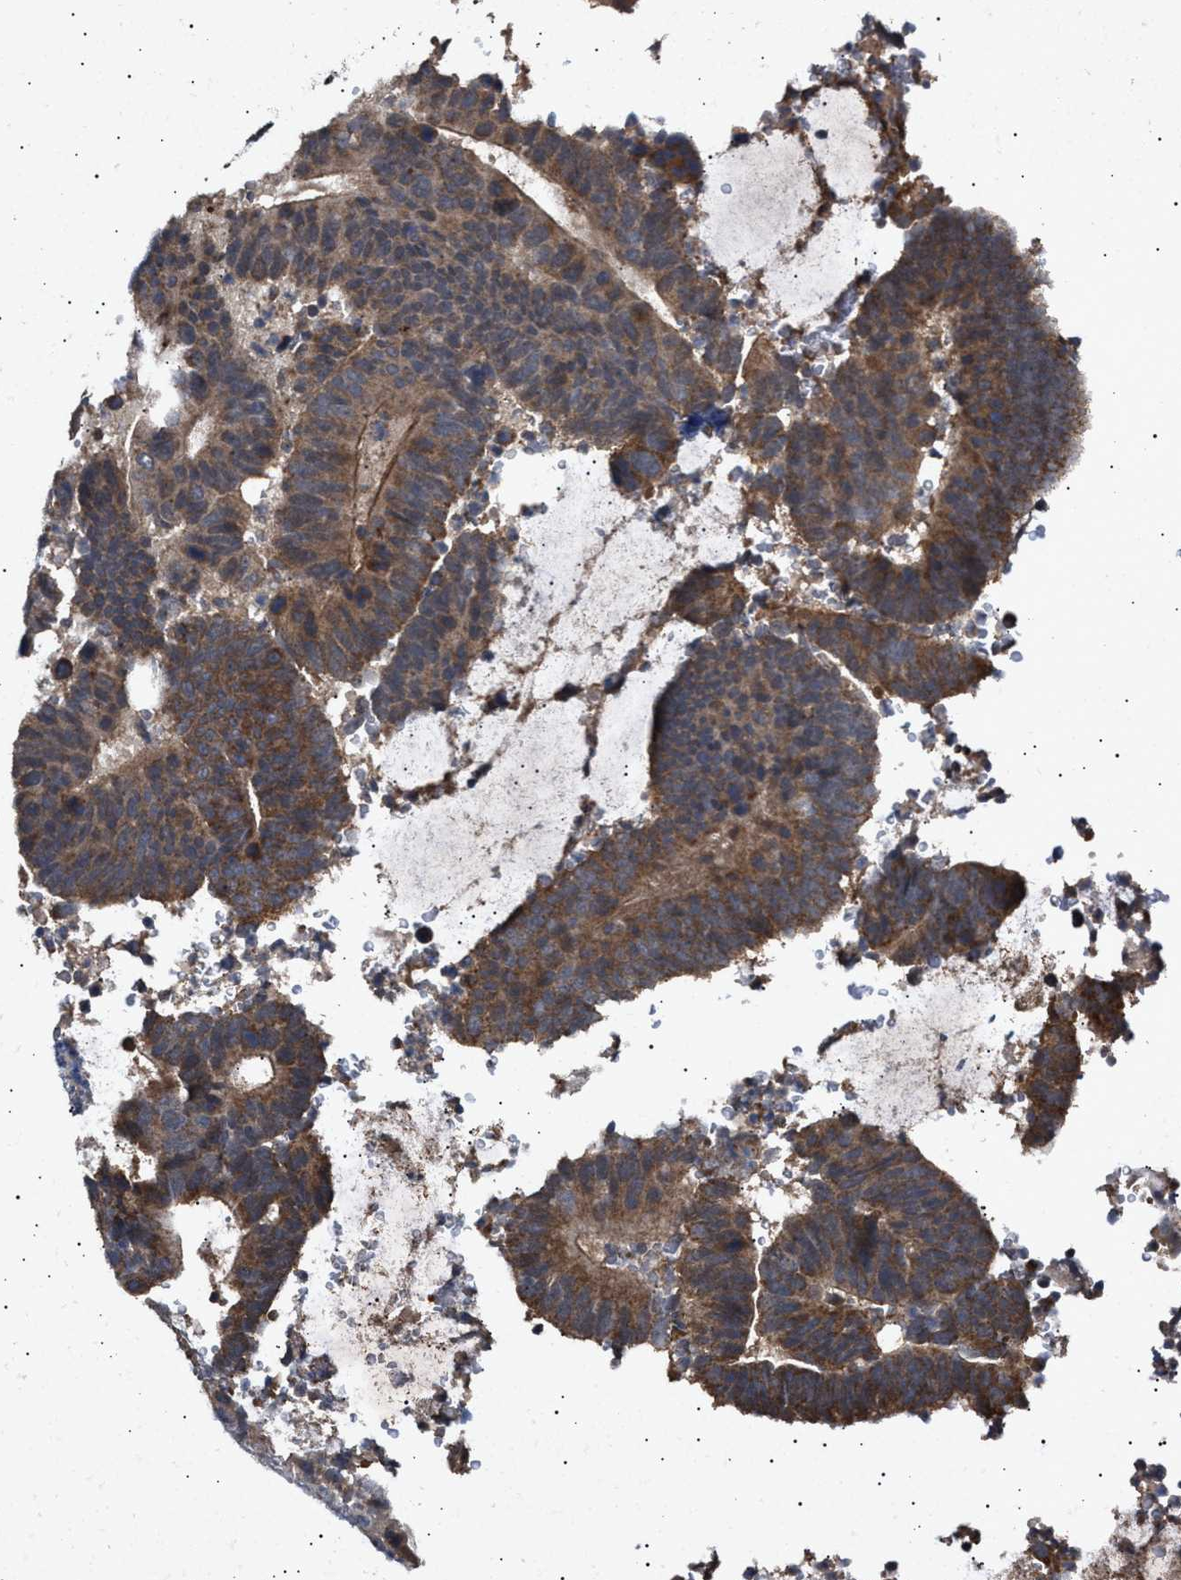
{"staining": {"intensity": "moderate", "quantity": "25%-75%", "location": "cytoplasmic/membranous"}, "tissue": "colorectal cancer", "cell_type": "Tumor cells", "image_type": "cancer", "snomed": [{"axis": "morphology", "description": "Adenocarcinoma, NOS"}, {"axis": "topography", "description": "Colon"}], "caption": "Protein expression analysis of colorectal cancer (adenocarcinoma) shows moderate cytoplasmic/membranous expression in approximately 25%-75% of tumor cells.", "gene": "SIRT5", "patient": {"sex": "male", "age": 56}}